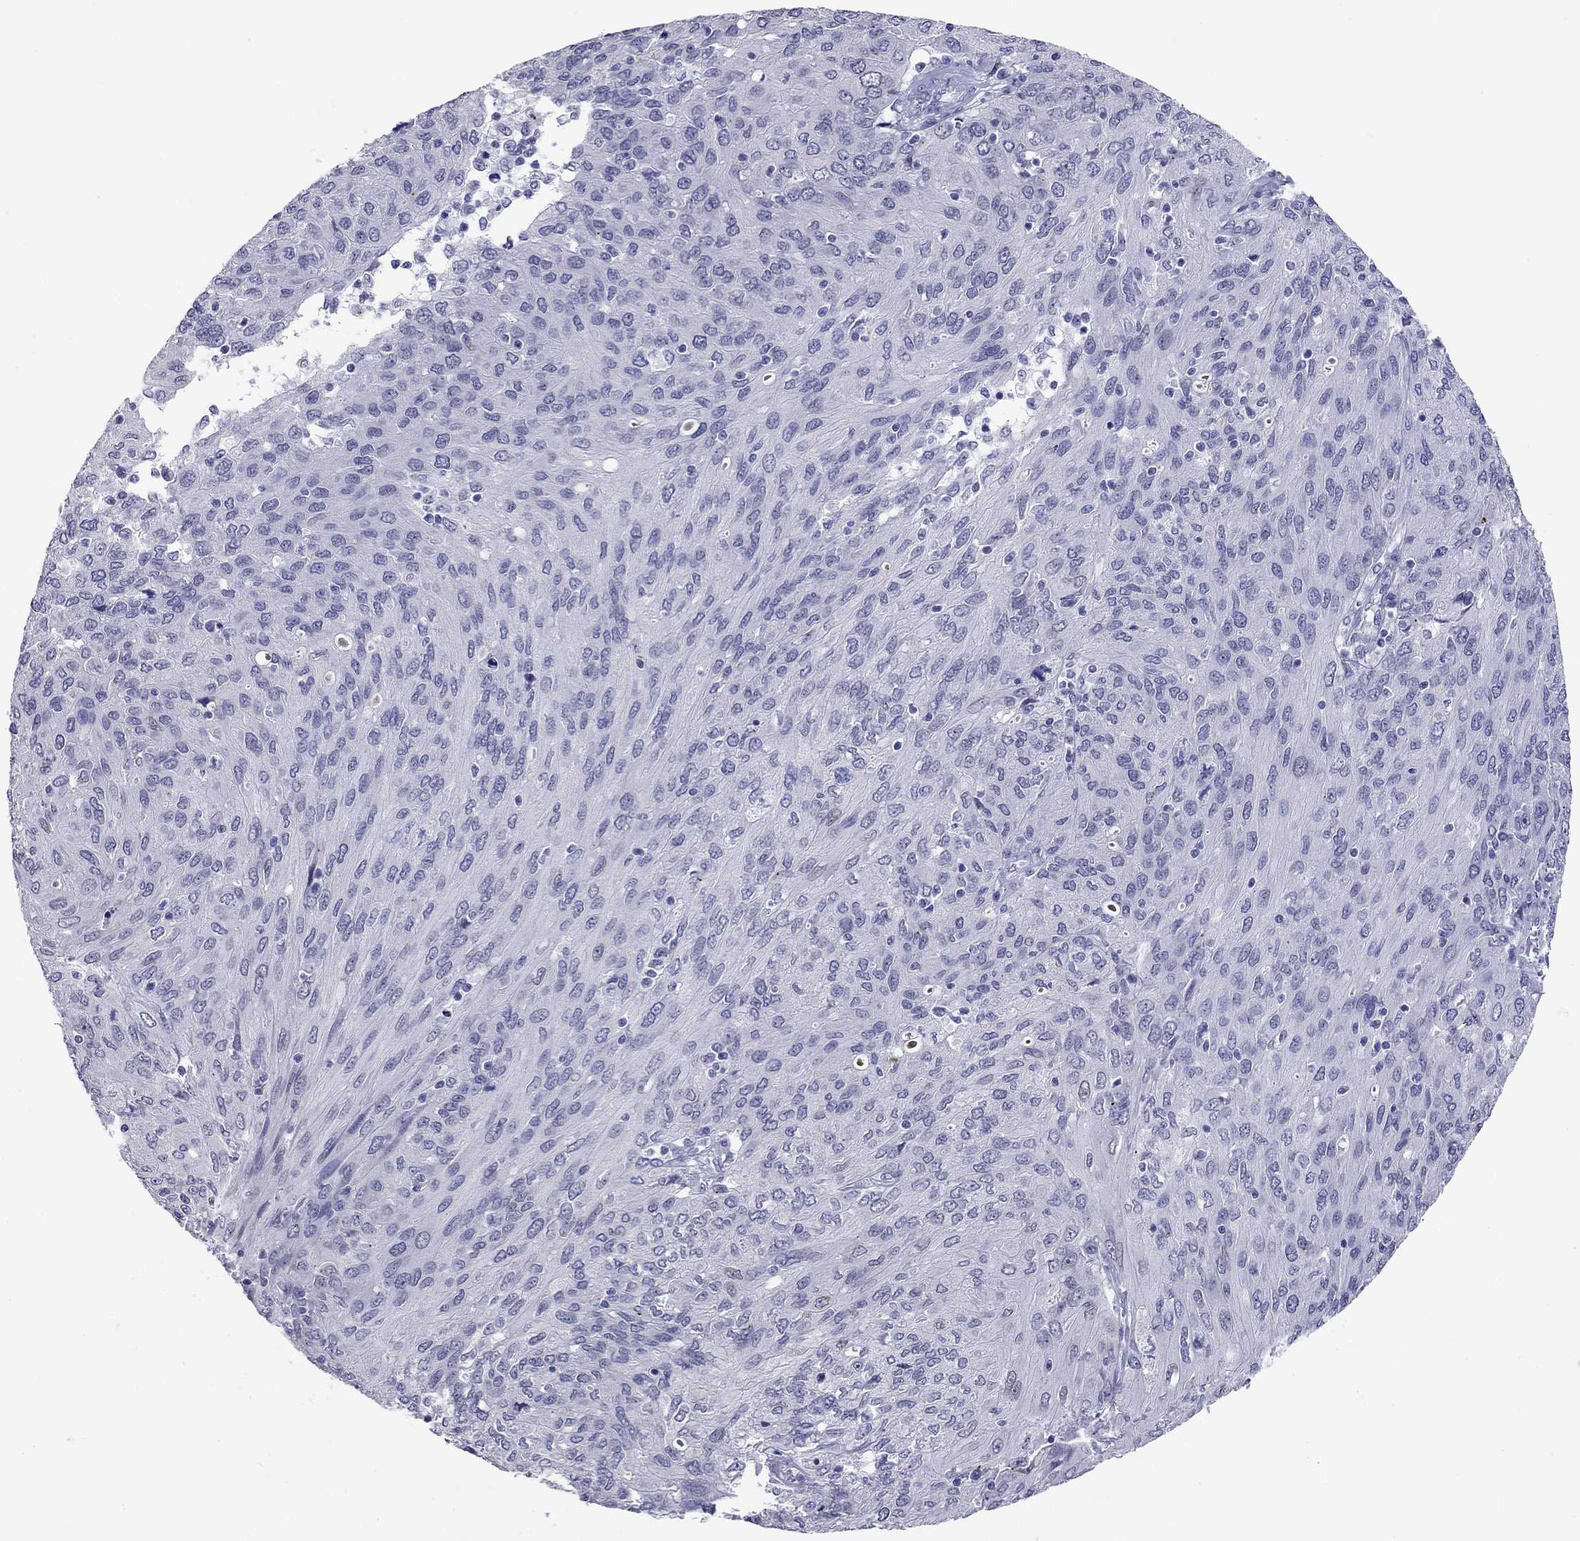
{"staining": {"intensity": "negative", "quantity": "none", "location": "none"}, "tissue": "ovarian cancer", "cell_type": "Tumor cells", "image_type": "cancer", "snomed": [{"axis": "morphology", "description": "Carcinoma, endometroid"}, {"axis": "topography", "description": "Ovary"}], "caption": "DAB (3,3'-diaminobenzidine) immunohistochemical staining of ovarian cancer (endometroid carcinoma) displays no significant staining in tumor cells.", "gene": "ARMC12", "patient": {"sex": "female", "age": 50}}